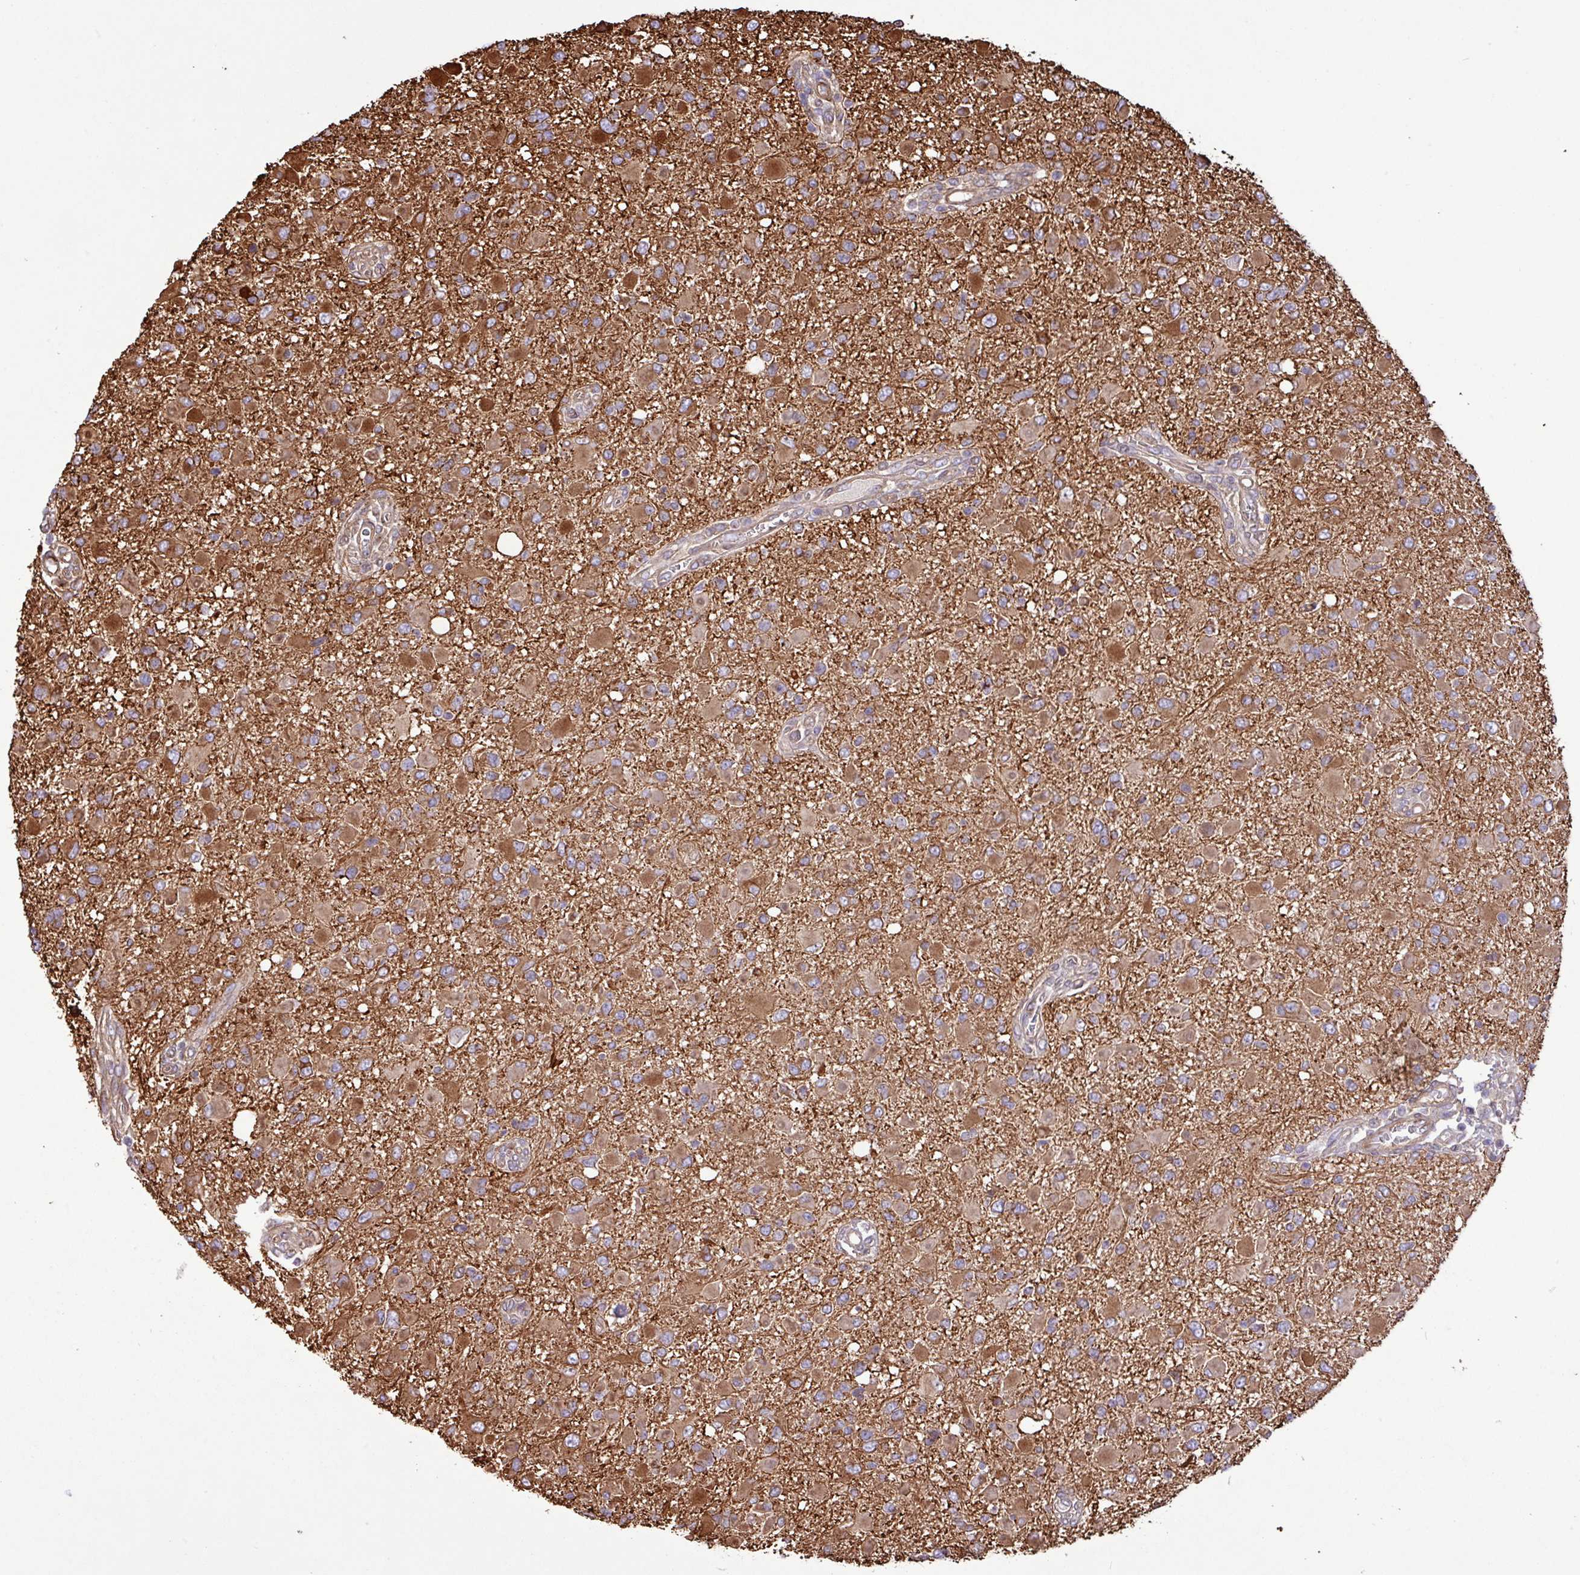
{"staining": {"intensity": "strong", "quantity": ">75%", "location": "cytoplasmic/membranous"}, "tissue": "glioma", "cell_type": "Tumor cells", "image_type": "cancer", "snomed": [{"axis": "morphology", "description": "Glioma, malignant, High grade"}, {"axis": "topography", "description": "Brain"}], "caption": "Malignant glioma (high-grade) stained with DAB immunohistochemistry displays high levels of strong cytoplasmic/membranous positivity in approximately >75% of tumor cells.", "gene": "ZNF300", "patient": {"sex": "male", "age": 53}}